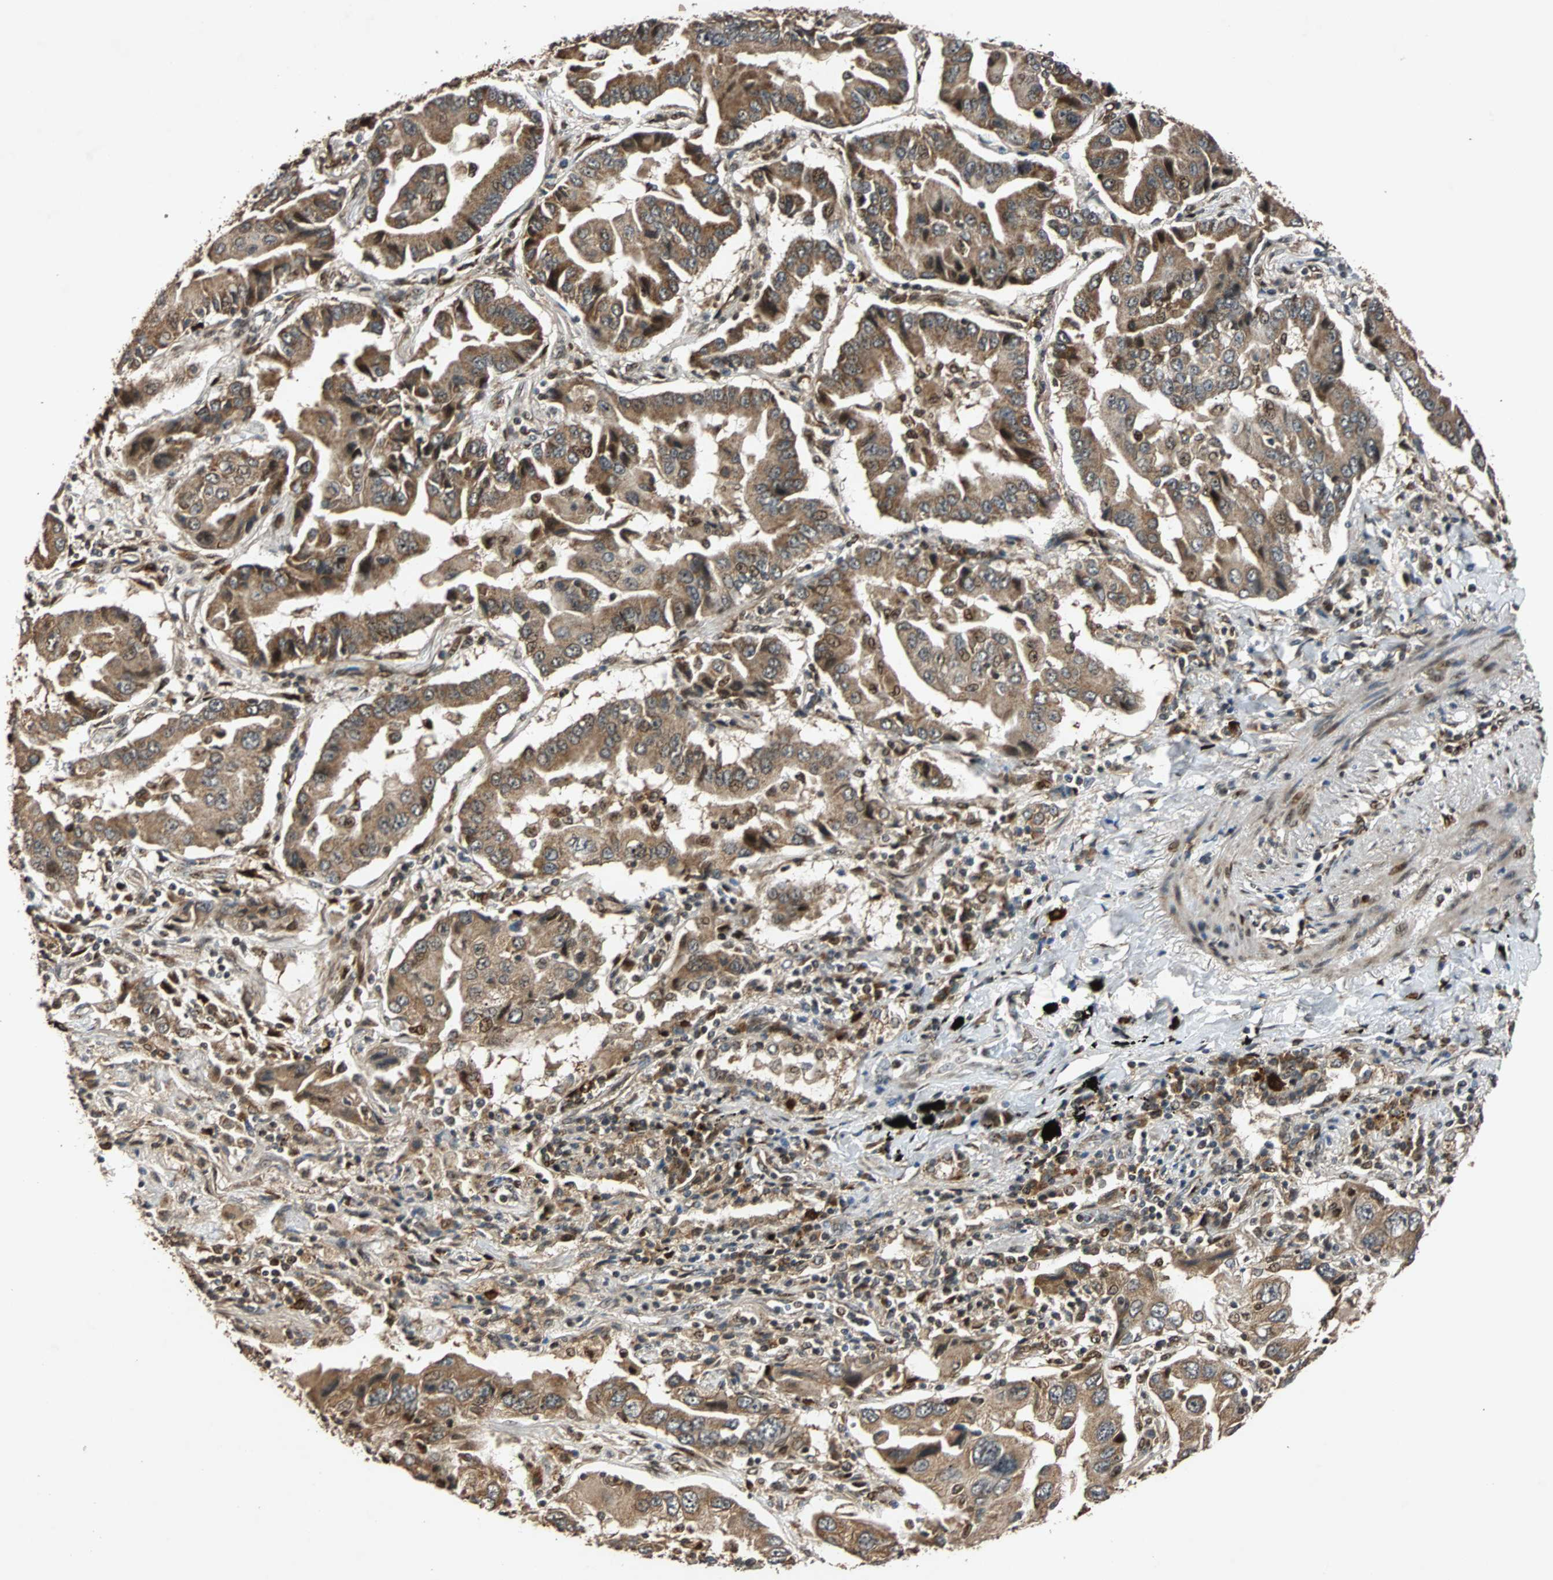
{"staining": {"intensity": "strong", "quantity": ">75%", "location": "cytoplasmic/membranous"}, "tissue": "lung cancer", "cell_type": "Tumor cells", "image_type": "cancer", "snomed": [{"axis": "morphology", "description": "Adenocarcinoma, NOS"}, {"axis": "topography", "description": "Lung"}], "caption": "A high amount of strong cytoplasmic/membranous expression is seen in approximately >75% of tumor cells in lung cancer (adenocarcinoma) tissue. Nuclei are stained in blue.", "gene": "USP31", "patient": {"sex": "female", "age": 65}}